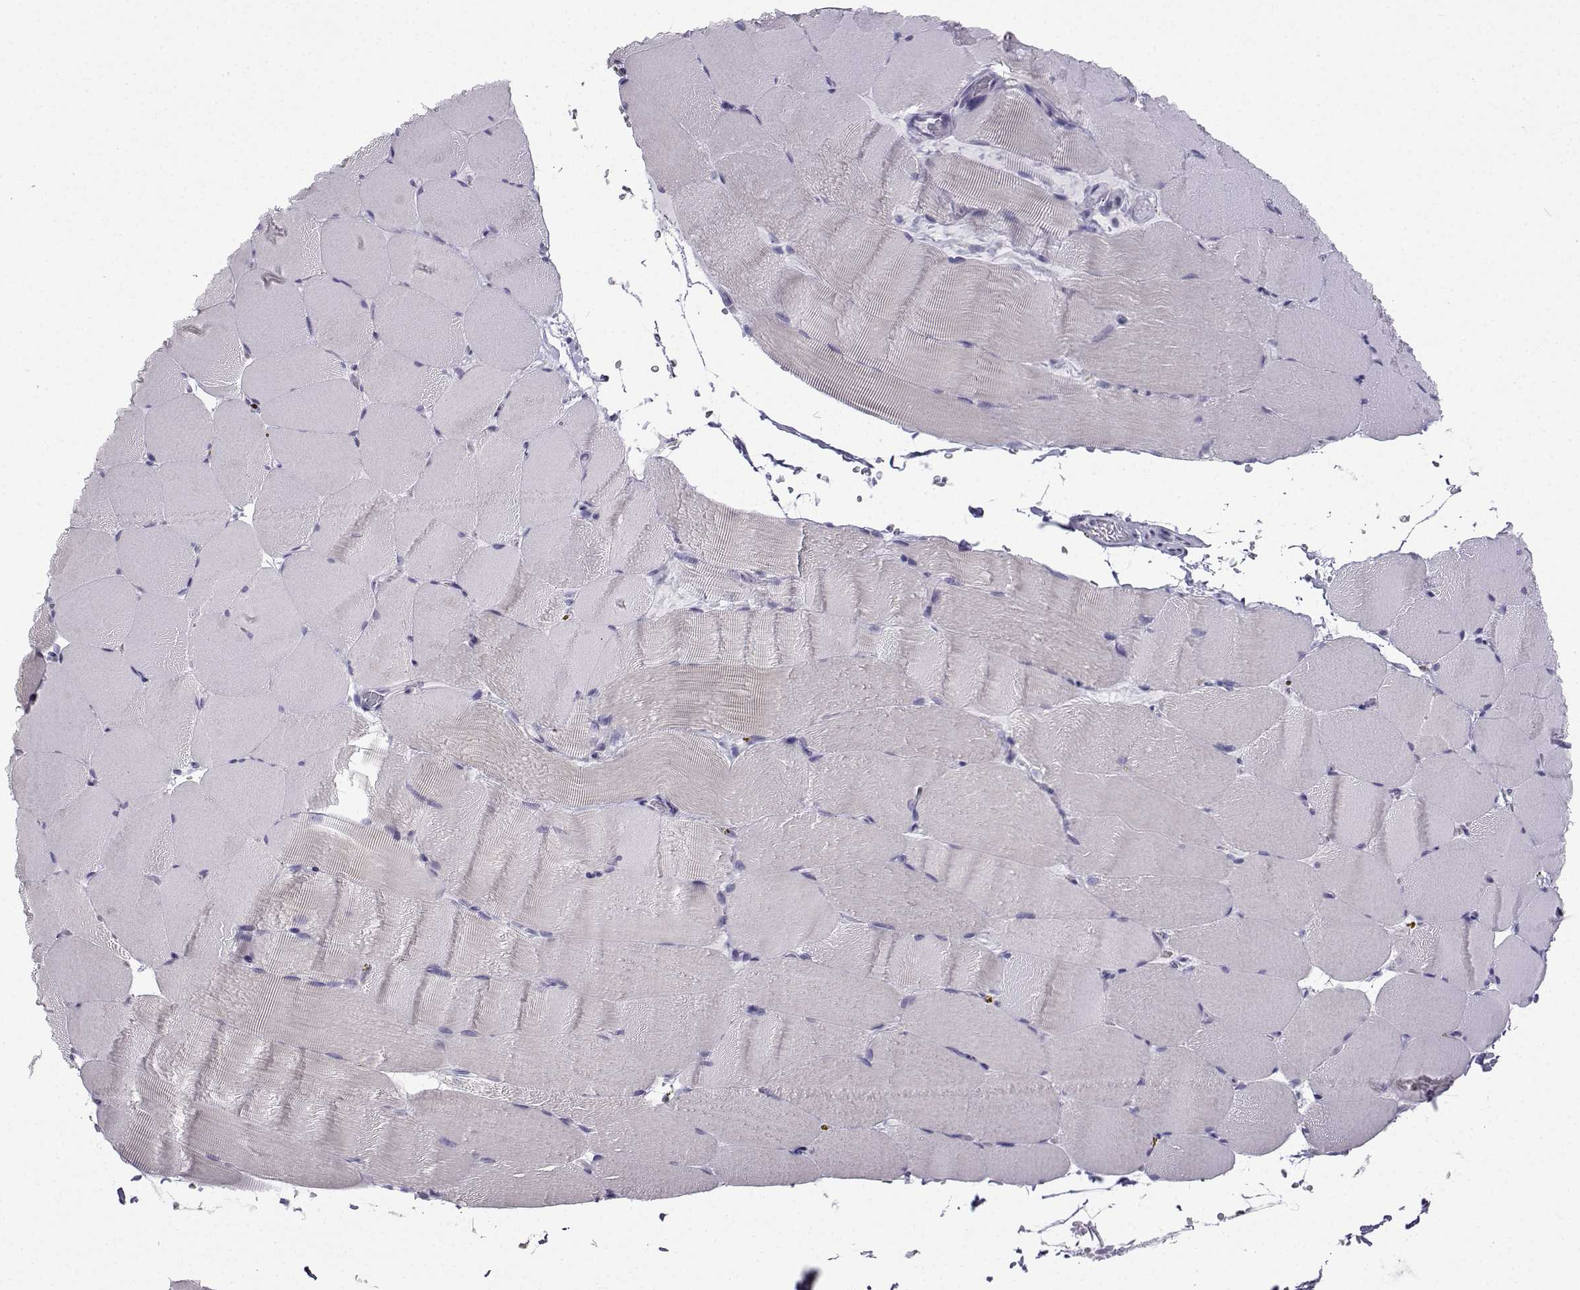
{"staining": {"intensity": "negative", "quantity": "none", "location": "none"}, "tissue": "skeletal muscle", "cell_type": "Myocytes", "image_type": "normal", "snomed": [{"axis": "morphology", "description": "Normal tissue, NOS"}, {"axis": "topography", "description": "Skeletal muscle"}], "caption": "IHC image of unremarkable skeletal muscle: human skeletal muscle stained with DAB displays no significant protein expression in myocytes. Brightfield microscopy of immunohistochemistry stained with DAB (brown) and hematoxylin (blue), captured at high magnification.", "gene": "CFAP53", "patient": {"sex": "female", "age": 37}}